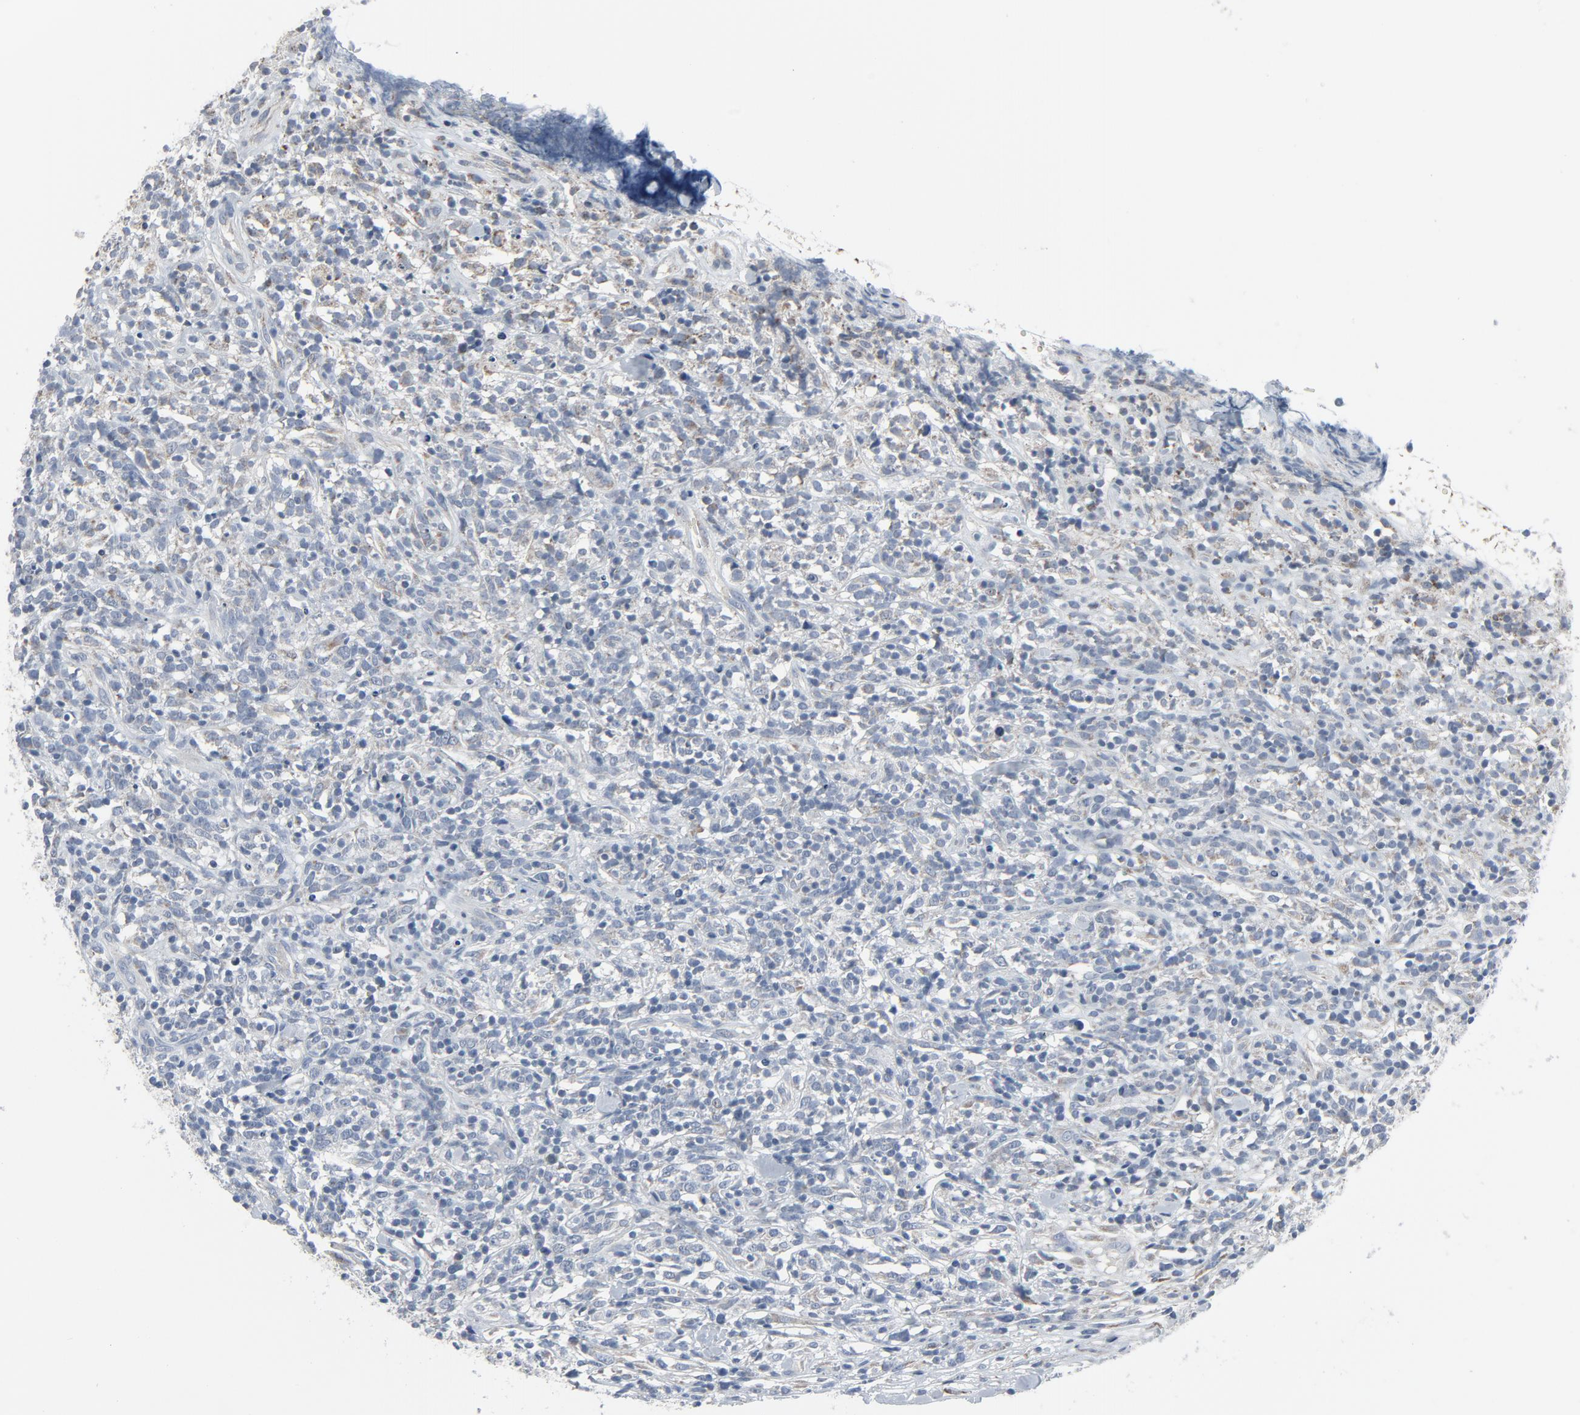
{"staining": {"intensity": "negative", "quantity": "none", "location": "none"}, "tissue": "lymphoma", "cell_type": "Tumor cells", "image_type": "cancer", "snomed": [{"axis": "morphology", "description": "Malignant lymphoma, non-Hodgkin's type, High grade"}, {"axis": "topography", "description": "Lymph node"}], "caption": "This is a micrograph of IHC staining of malignant lymphoma, non-Hodgkin's type (high-grade), which shows no positivity in tumor cells.", "gene": "GPX2", "patient": {"sex": "female", "age": 73}}